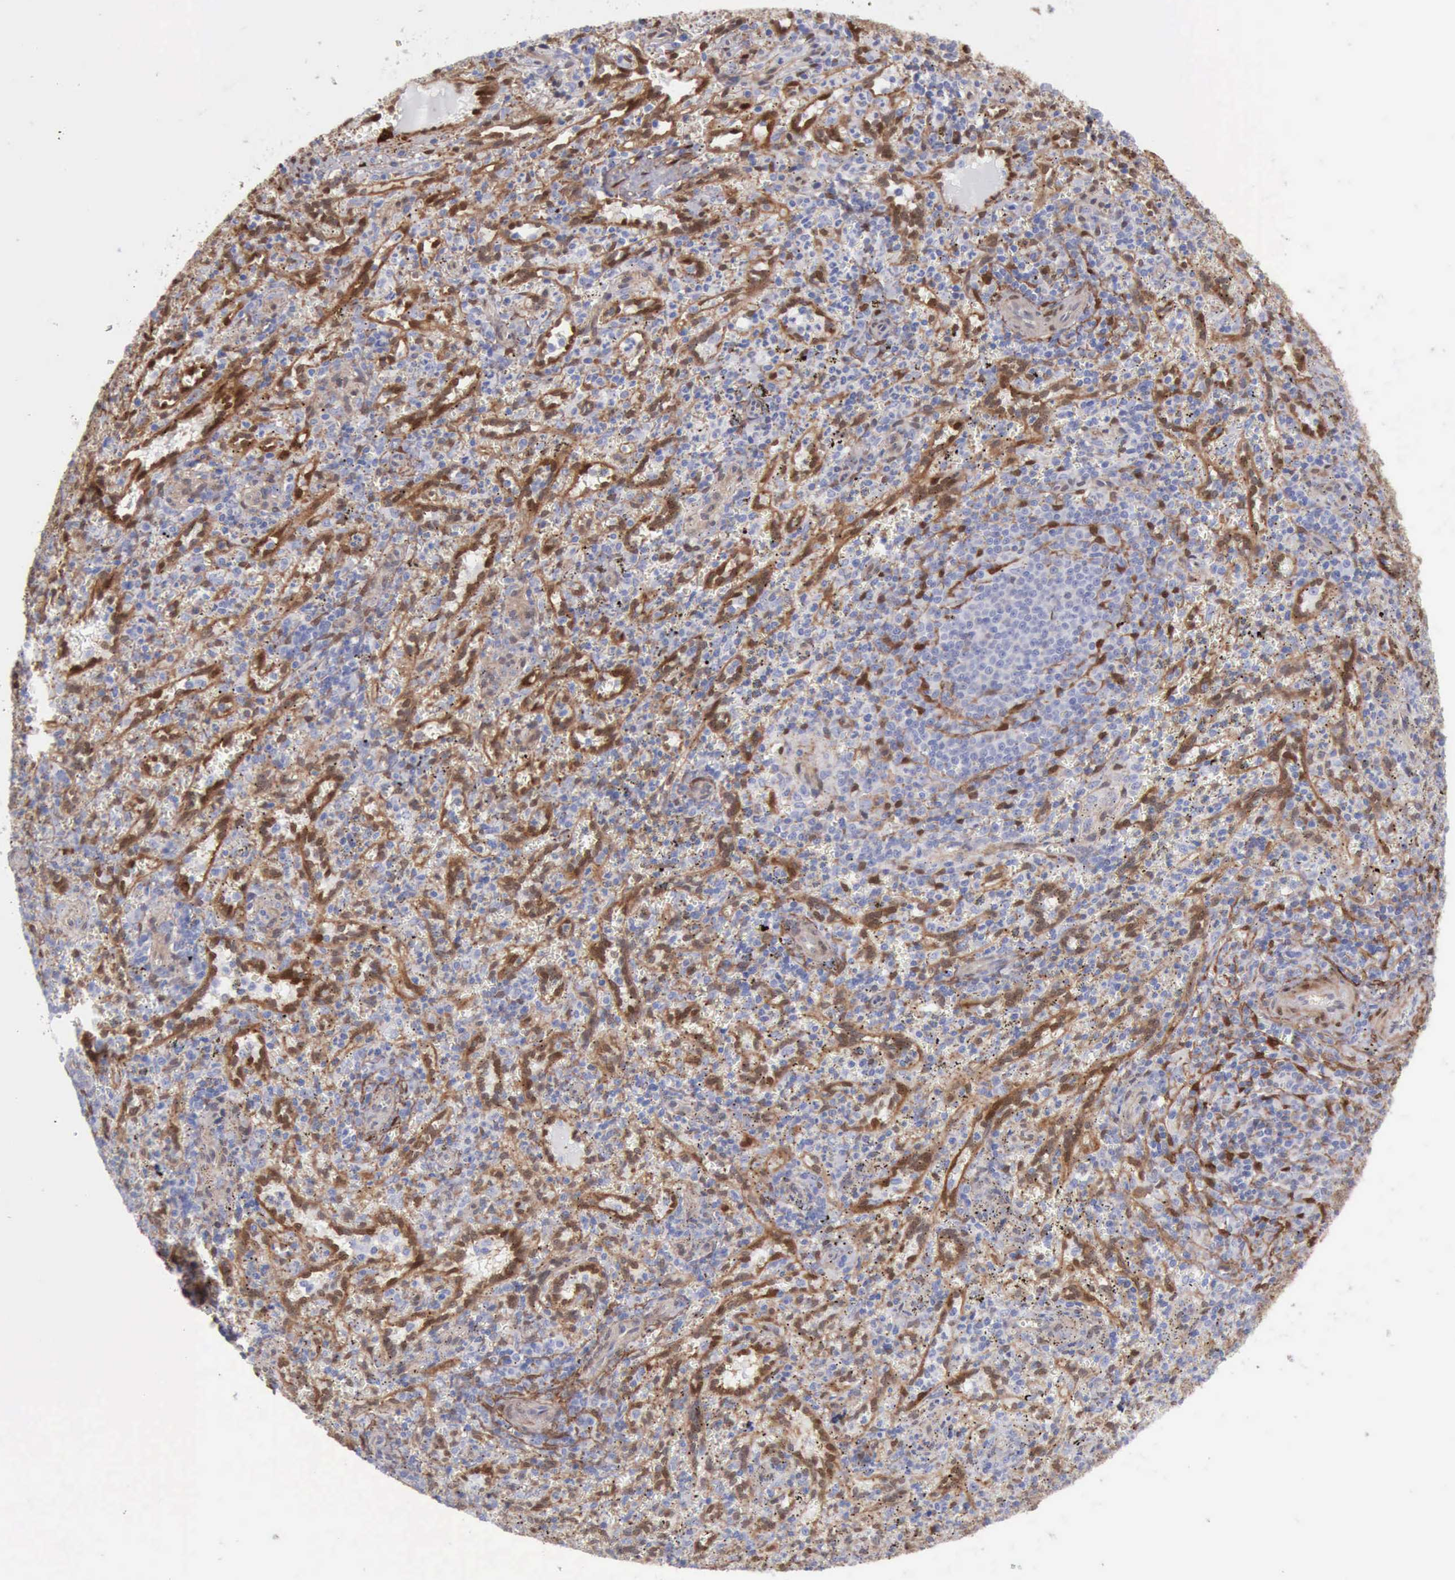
{"staining": {"intensity": "negative", "quantity": "none", "location": "none"}, "tissue": "spleen", "cell_type": "Cells in red pulp", "image_type": "normal", "snomed": [{"axis": "morphology", "description": "Normal tissue, NOS"}, {"axis": "topography", "description": "Spleen"}], "caption": "High magnification brightfield microscopy of benign spleen stained with DAB (brown) and counterstained with hematoxylin (blue): cells in red pulp show no significant expression.", "gene": "FHL1", "patient": {"sex": "female", "age": 10}}